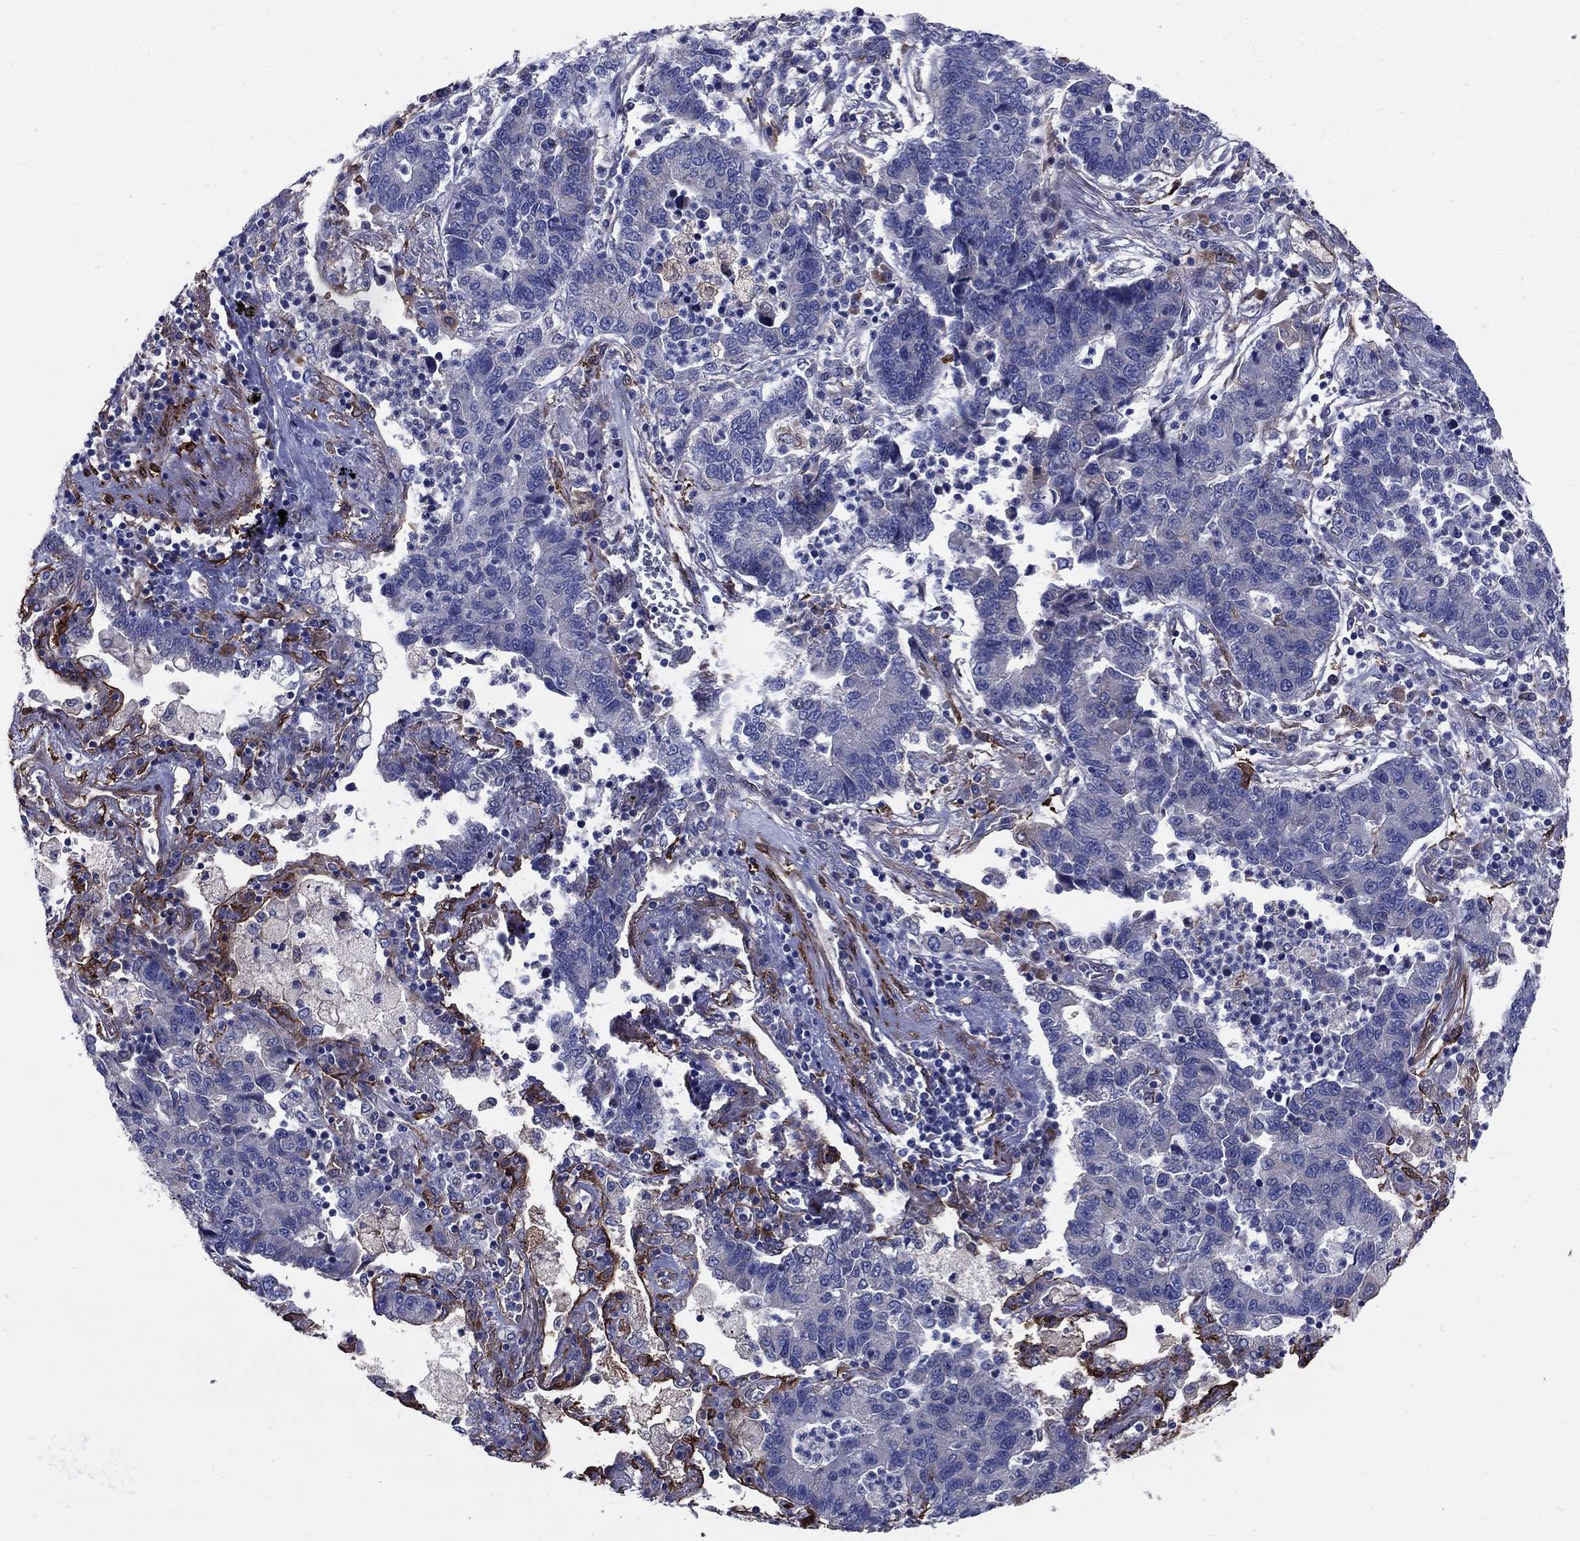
{"staining": {"intensity": "negative", "quantity": "none", "location": "none"}, "tissue": "lung cancer", "cell_type": "Tumor cells", "image_type": "cancer", "snomed": [{"axis": "morphology", "description": "Adenocarcinoma, NOS"}, {"axis": "topography", "description": "Lung"}], "caption": "DAB immunohistochemical staining of adenocarcinoma (lung) exhibits no significant staining in tumor cells.", "gene": "EMP2", "patient": {"sex": "female", "age": 57}}